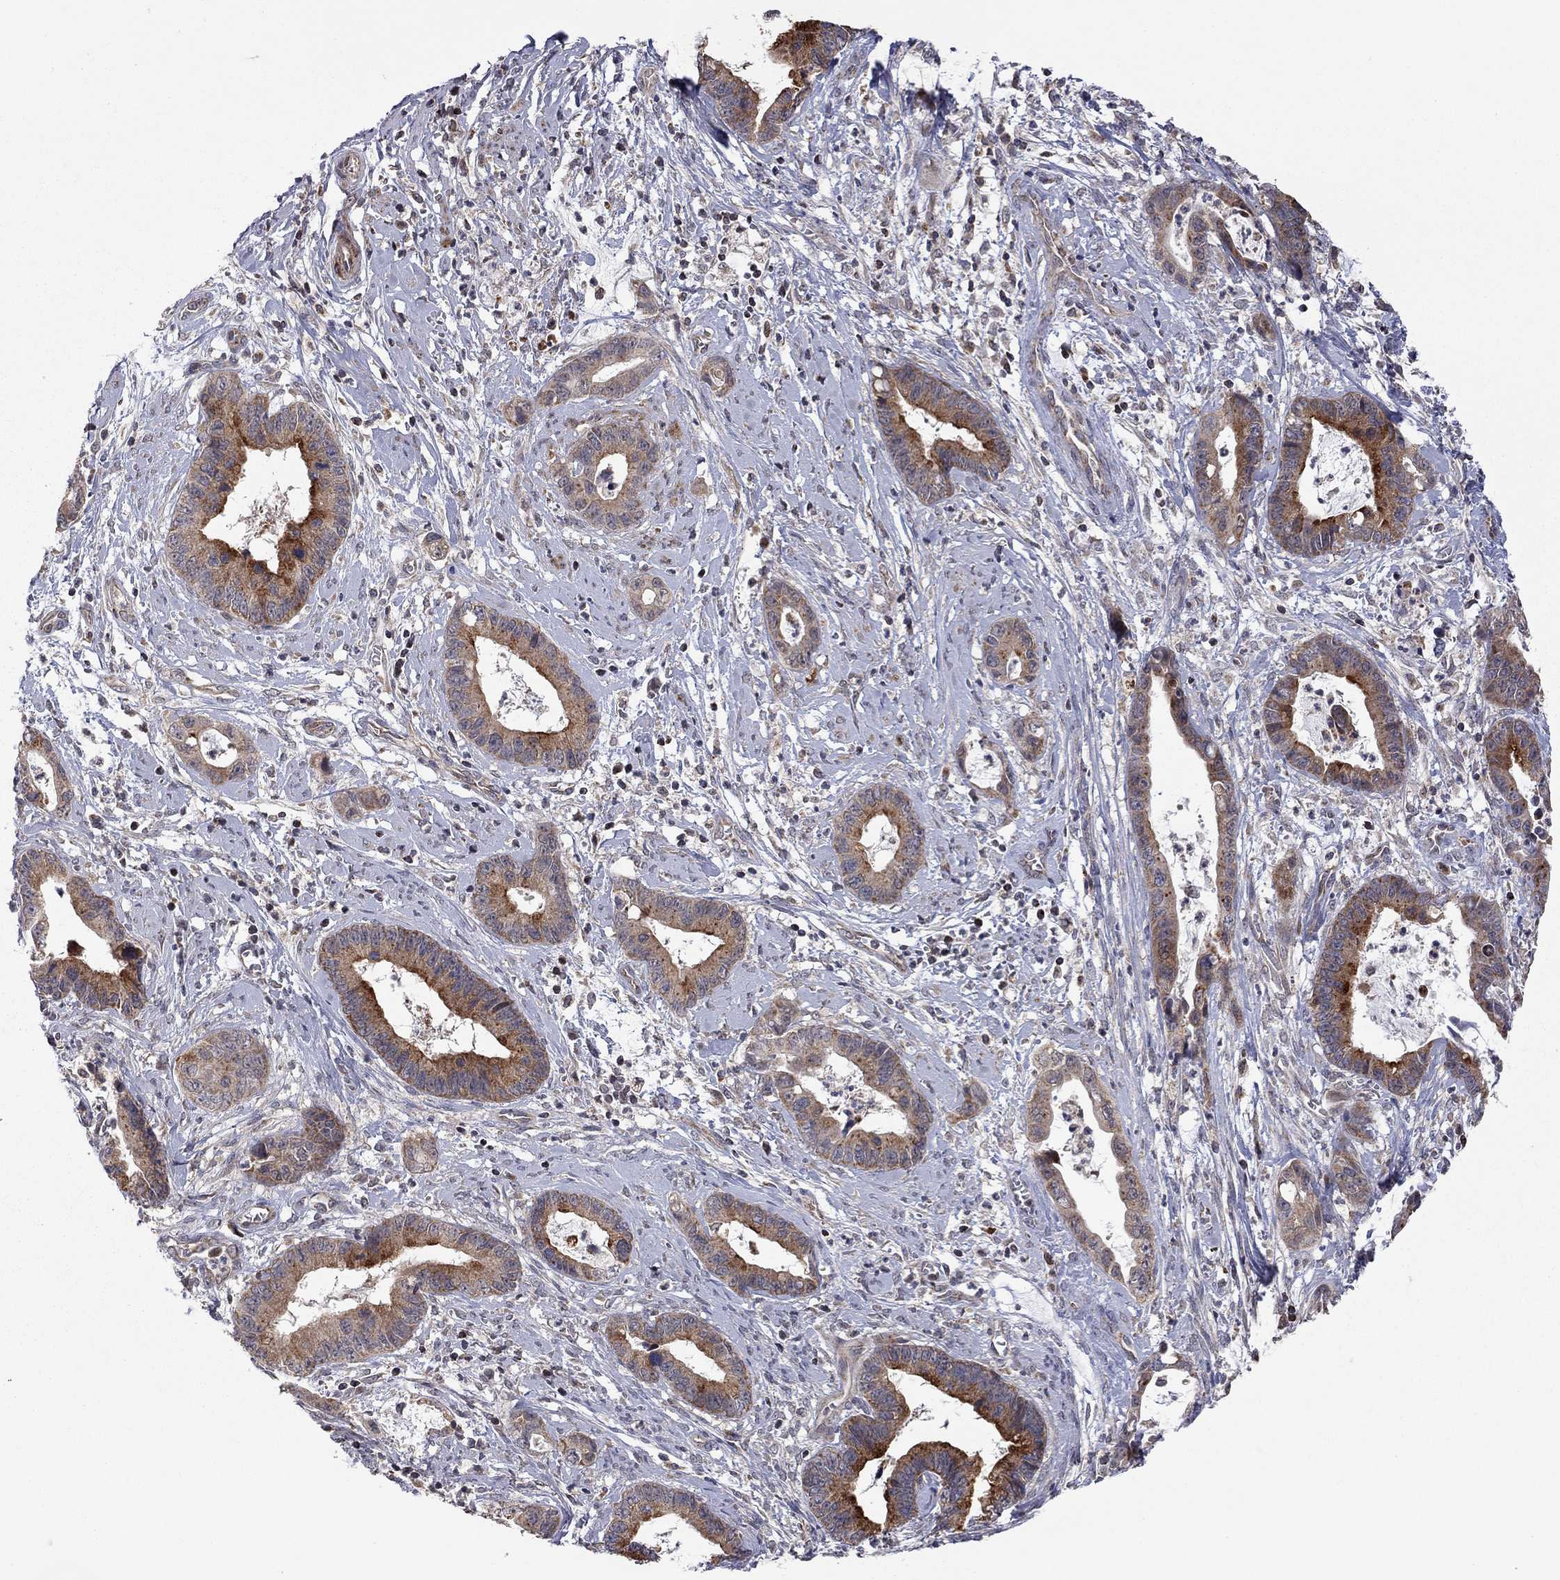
{"staining": {"intensity": "strong", "quantity": "<25%", "location": "cytoplasmic/membranous"}, "tissue": "cervical cancer", "cell_type": "Tumor cells", "image_type": "cancer", "snomed": [{"axis": "morphology", "description": "Adenocarcinoma, NOS"}, {"axis": "topography", "description": "Cervix"}], "caption": "Tumor cells exhibit medium levels of strong cytoplasmic/membranous expression in about <25% of cells in cervical cancer (adenocarcinoma).", "gene": "IDS", "patient": {"sex": "female", "age": 44}}